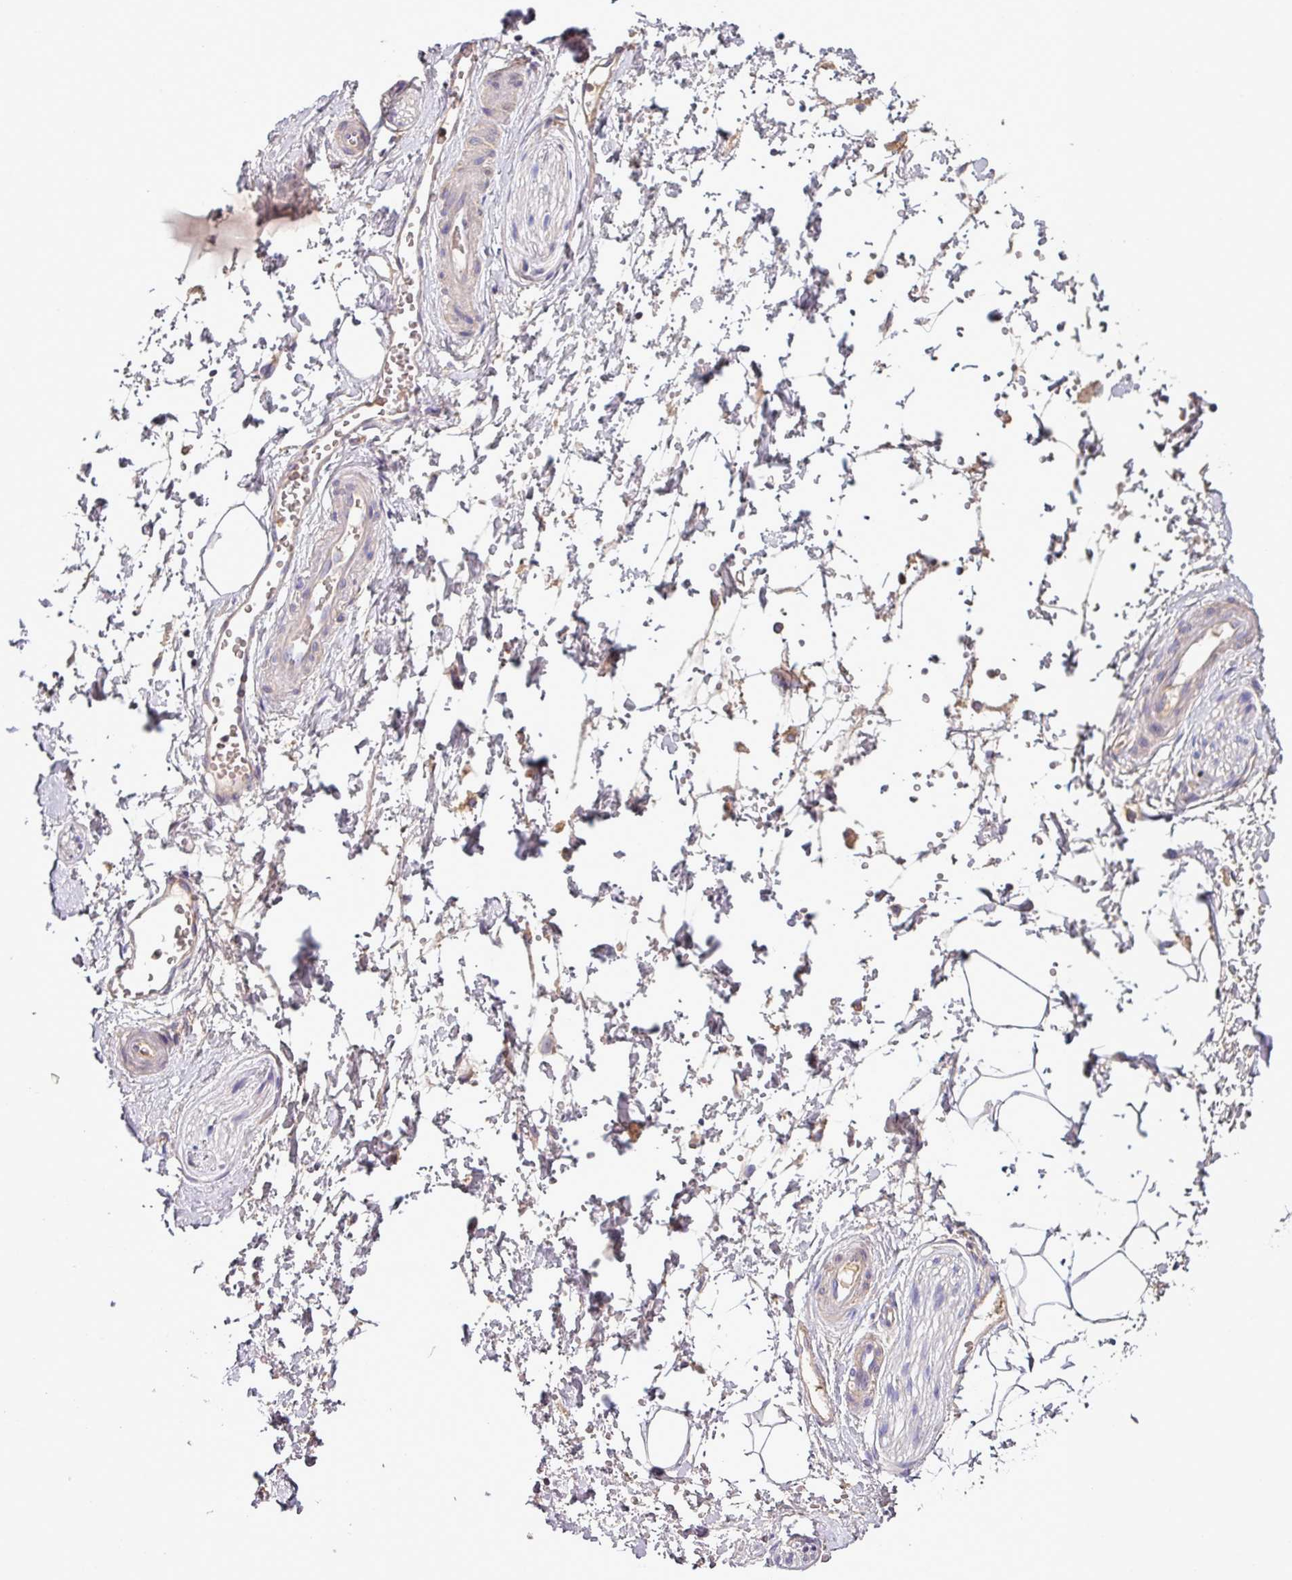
{"staining": {"intensity": "negative", "quantity": "none", "location": "none"}, "tissue": "adipose tissue", "cell_type": "Adipocytes", "image_type": "normal", "snomed": [{"axis": "morphology", "description": "Normal tissue, NOS"}, {"axis": "topography", "description": "Prostate"}, {"axis": "topography", "description": "Peripheral nerve tissue"}], "caption": "A high-resolution photomicrograph shows immunohistochemistry staining of normal adipose tissue, which reveals no significant expression in adipocytes.", "gene": "LRRC74B", "patient": {"sex": "male", "age": 55}}